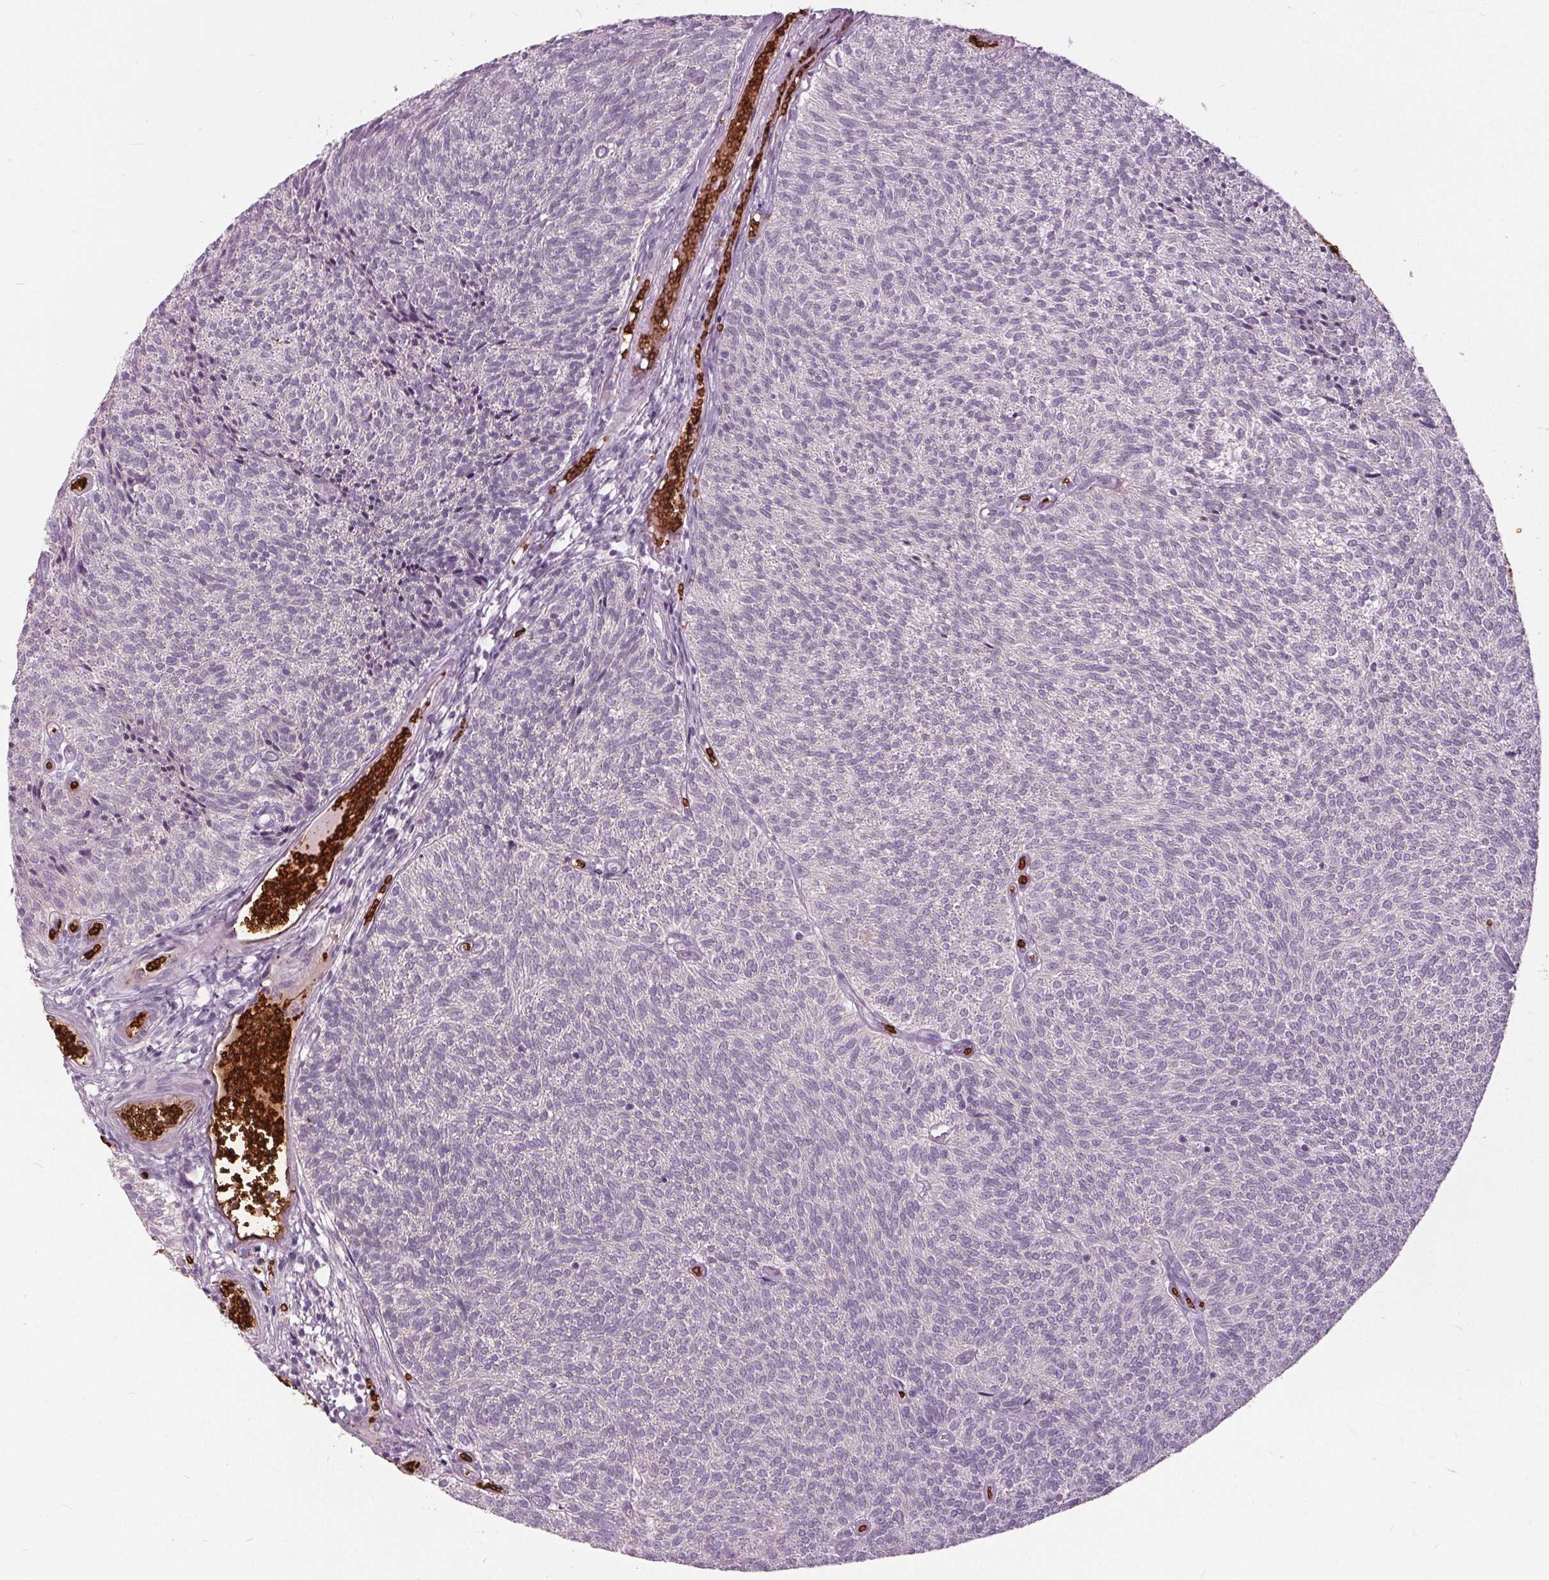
{"staining": {"intensity": "negative", "quantity": "none", "location": "none"}, "tissue": "urothelial cancer", "cell_type": "Tumor cells", "image_type": "cancer", "snomed": [{"axis": "morphology", "description": "Urothelial carcinoma, Low grade"}, {"axis": "topography", "description": "Urinary bladder"}], "caption": "Image shows no protein staining in tumor cells of urothelial cancer tissue.", "gene": "SLC4A1", "patient": {"sex": "male", "age": 77}}